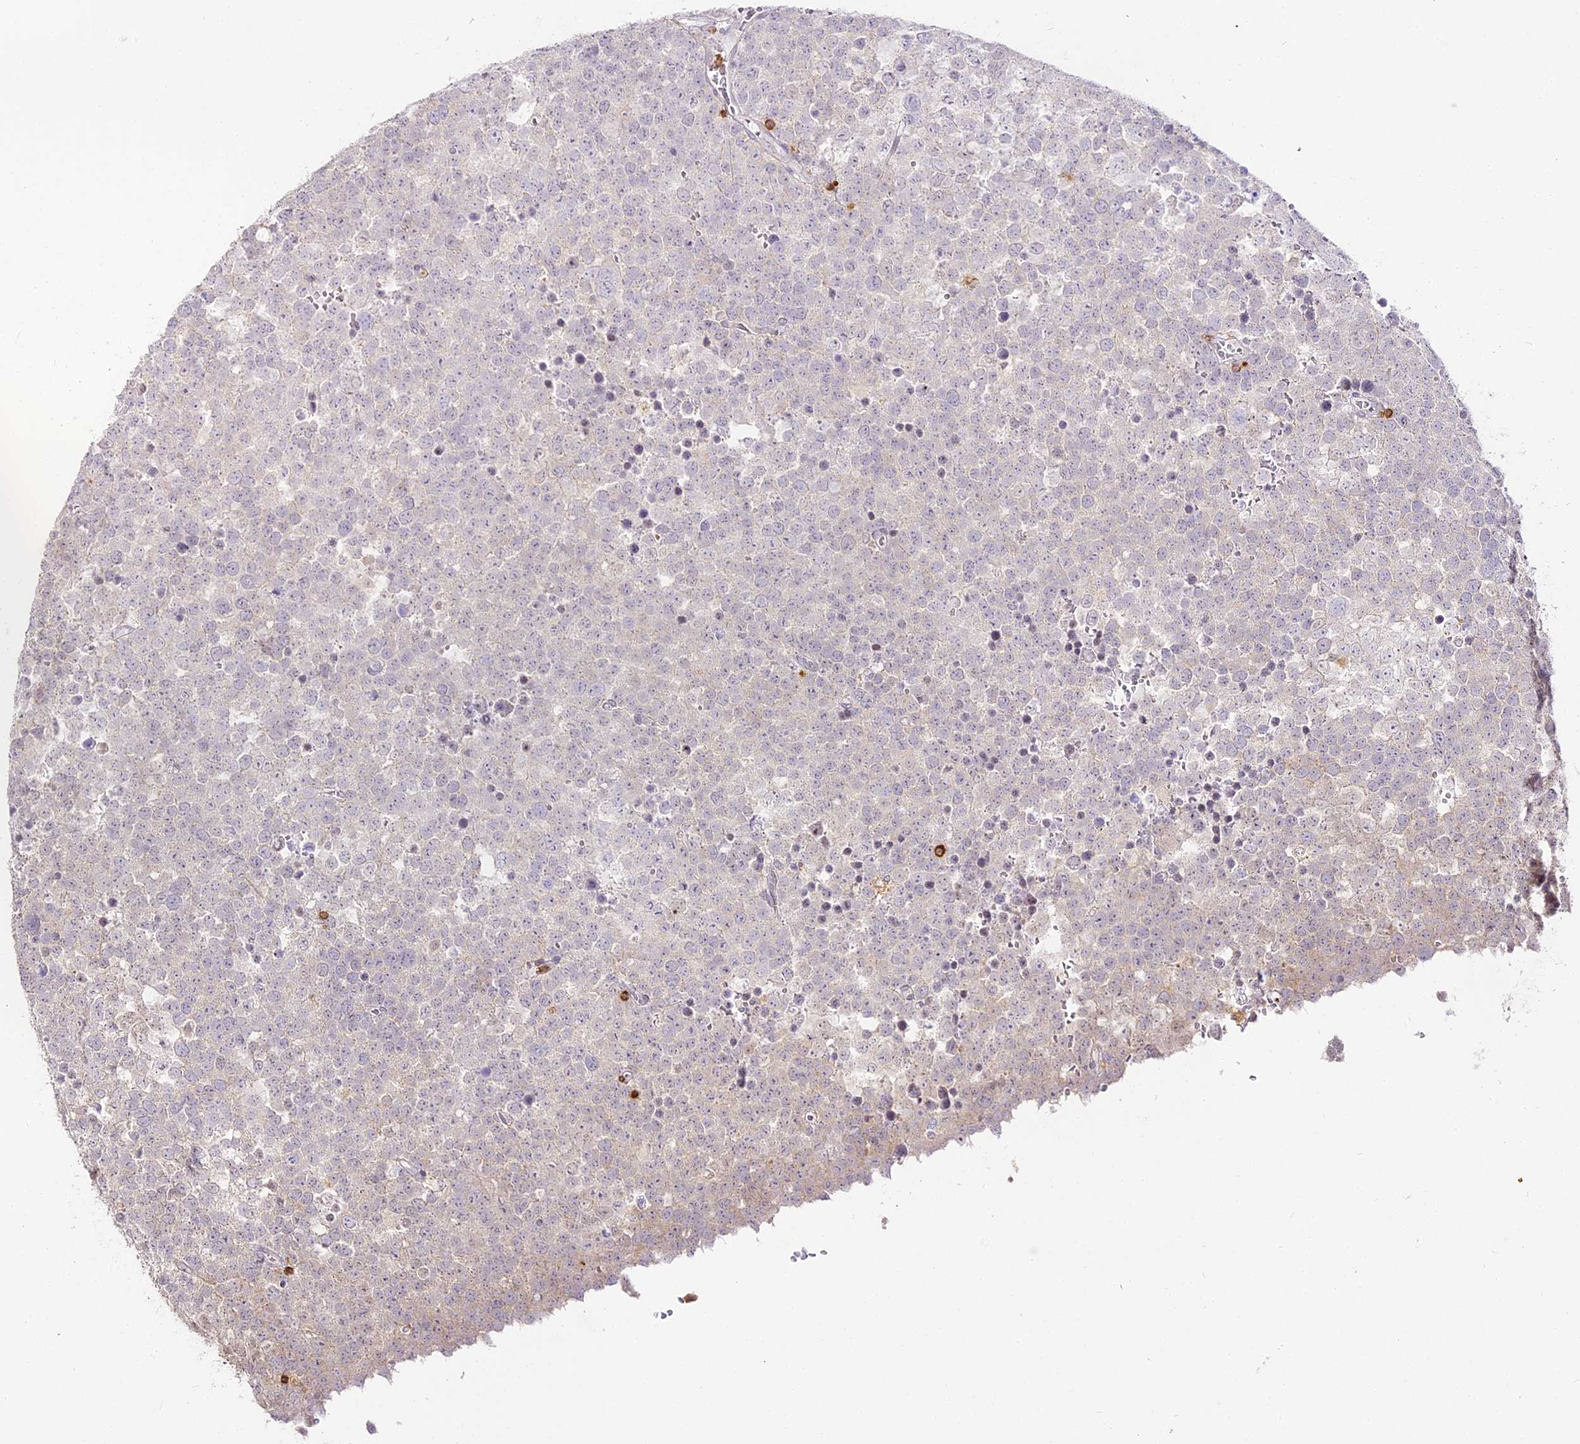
{"staining": {"intensity": "negative", "quantity": "none", "location": "none"}, "tissue": "testis cancer", "cell_type": "Tumor cells", "image_type": "cancer", "snomed": [{"axis": "morphology", "description": "Seminoma, NOS"}, {"axis": "topography", "description": "Testis"}], "caption": "IHC image of neoplastic tissue: human seminoma (testis) stained with DAB (3,3'-diaminobenzidine) shows no significant protein positivity in tumor cells.", "gene": "DOCK2", "patient": {"sex": "male", "age": 71}}